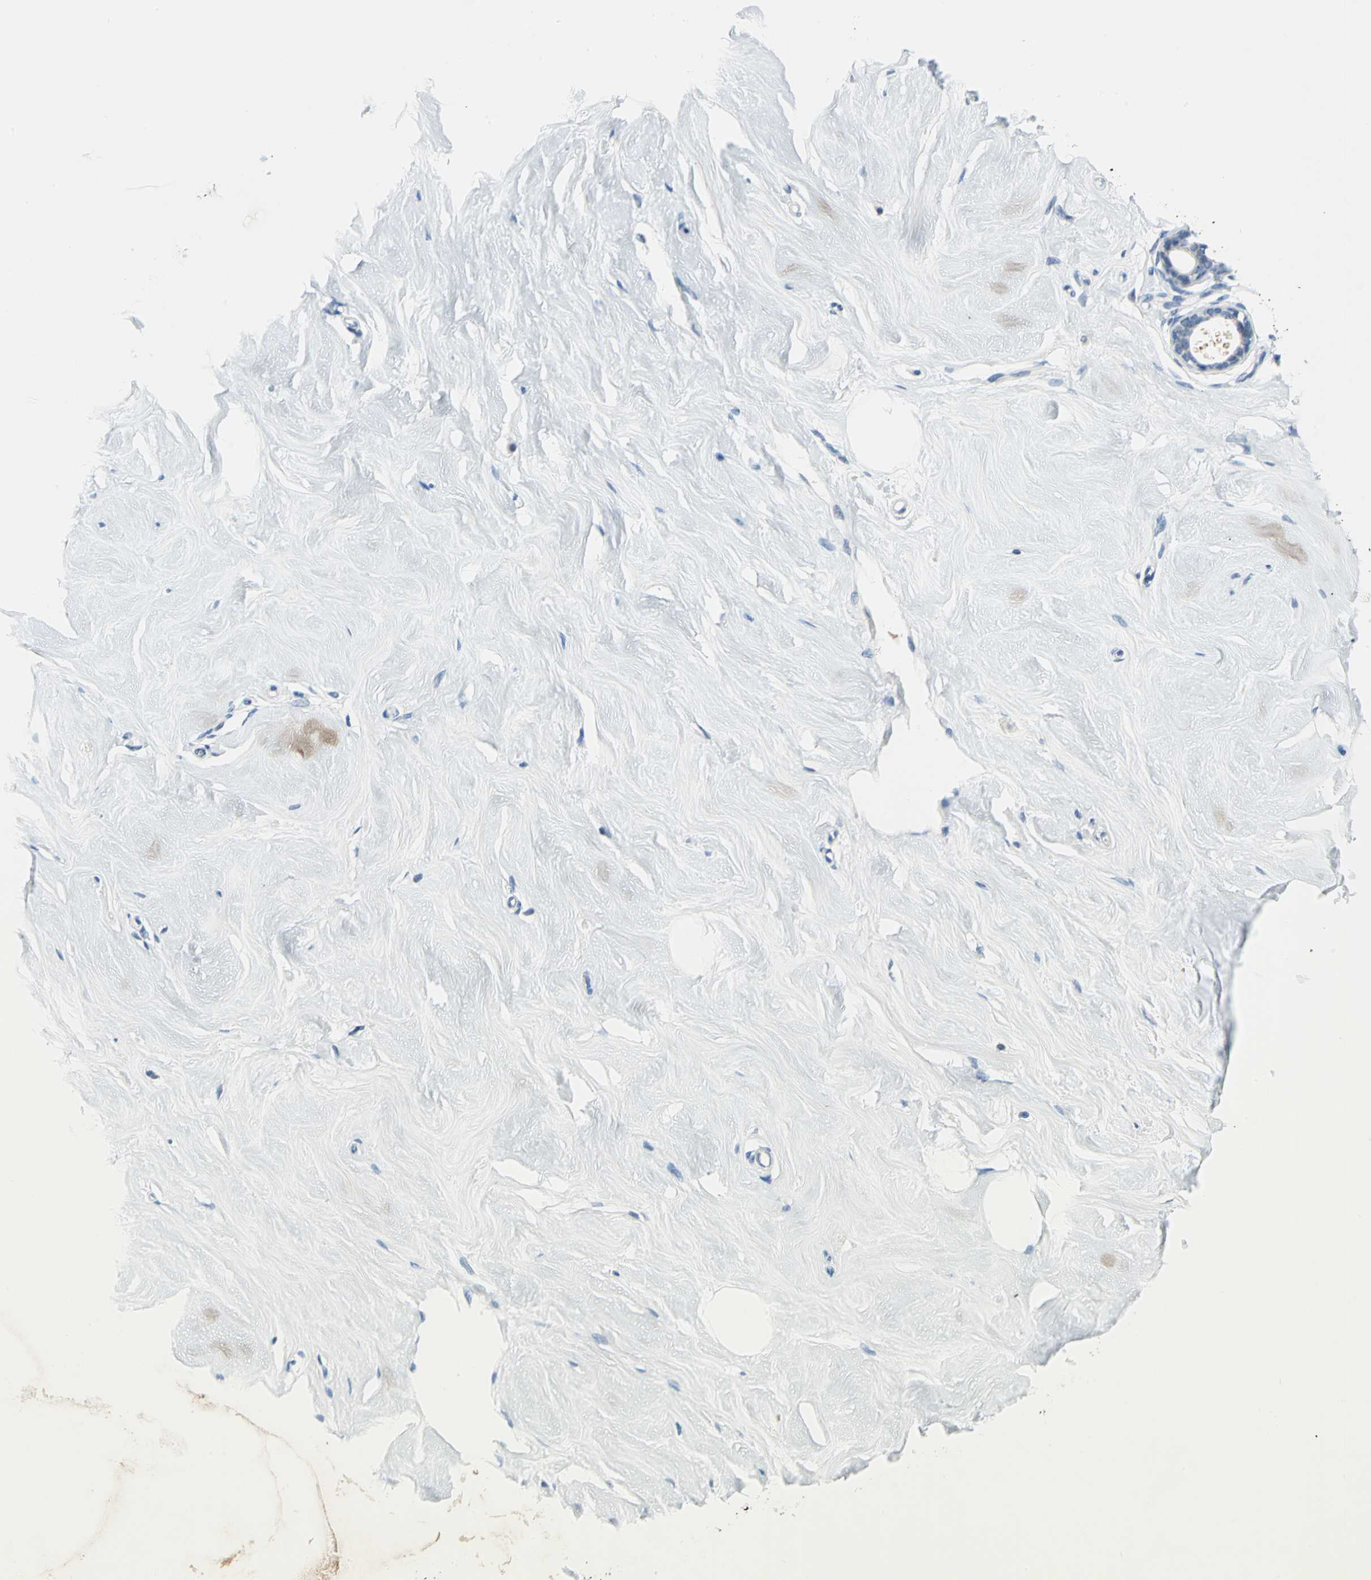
{"staining": {"intensity": "negative", "quantity": "none", "location": "none"}, "tissue": "breast", "cell_type": "Adipocytes", "image_type": "normal", "snomed": [{"axis": "morphology", "description": "Normal tissue, NOS"}, {"axis": "topography", "description": "Breast"}], "caption": "Adipocytes are negative for protein expression in normal human breast. (Brightfield microscopy of DAB immunohistochemistry (IHC) at high magnification).", "gene": "MUC4", "patient": {"sex": "female", "age": 23}}